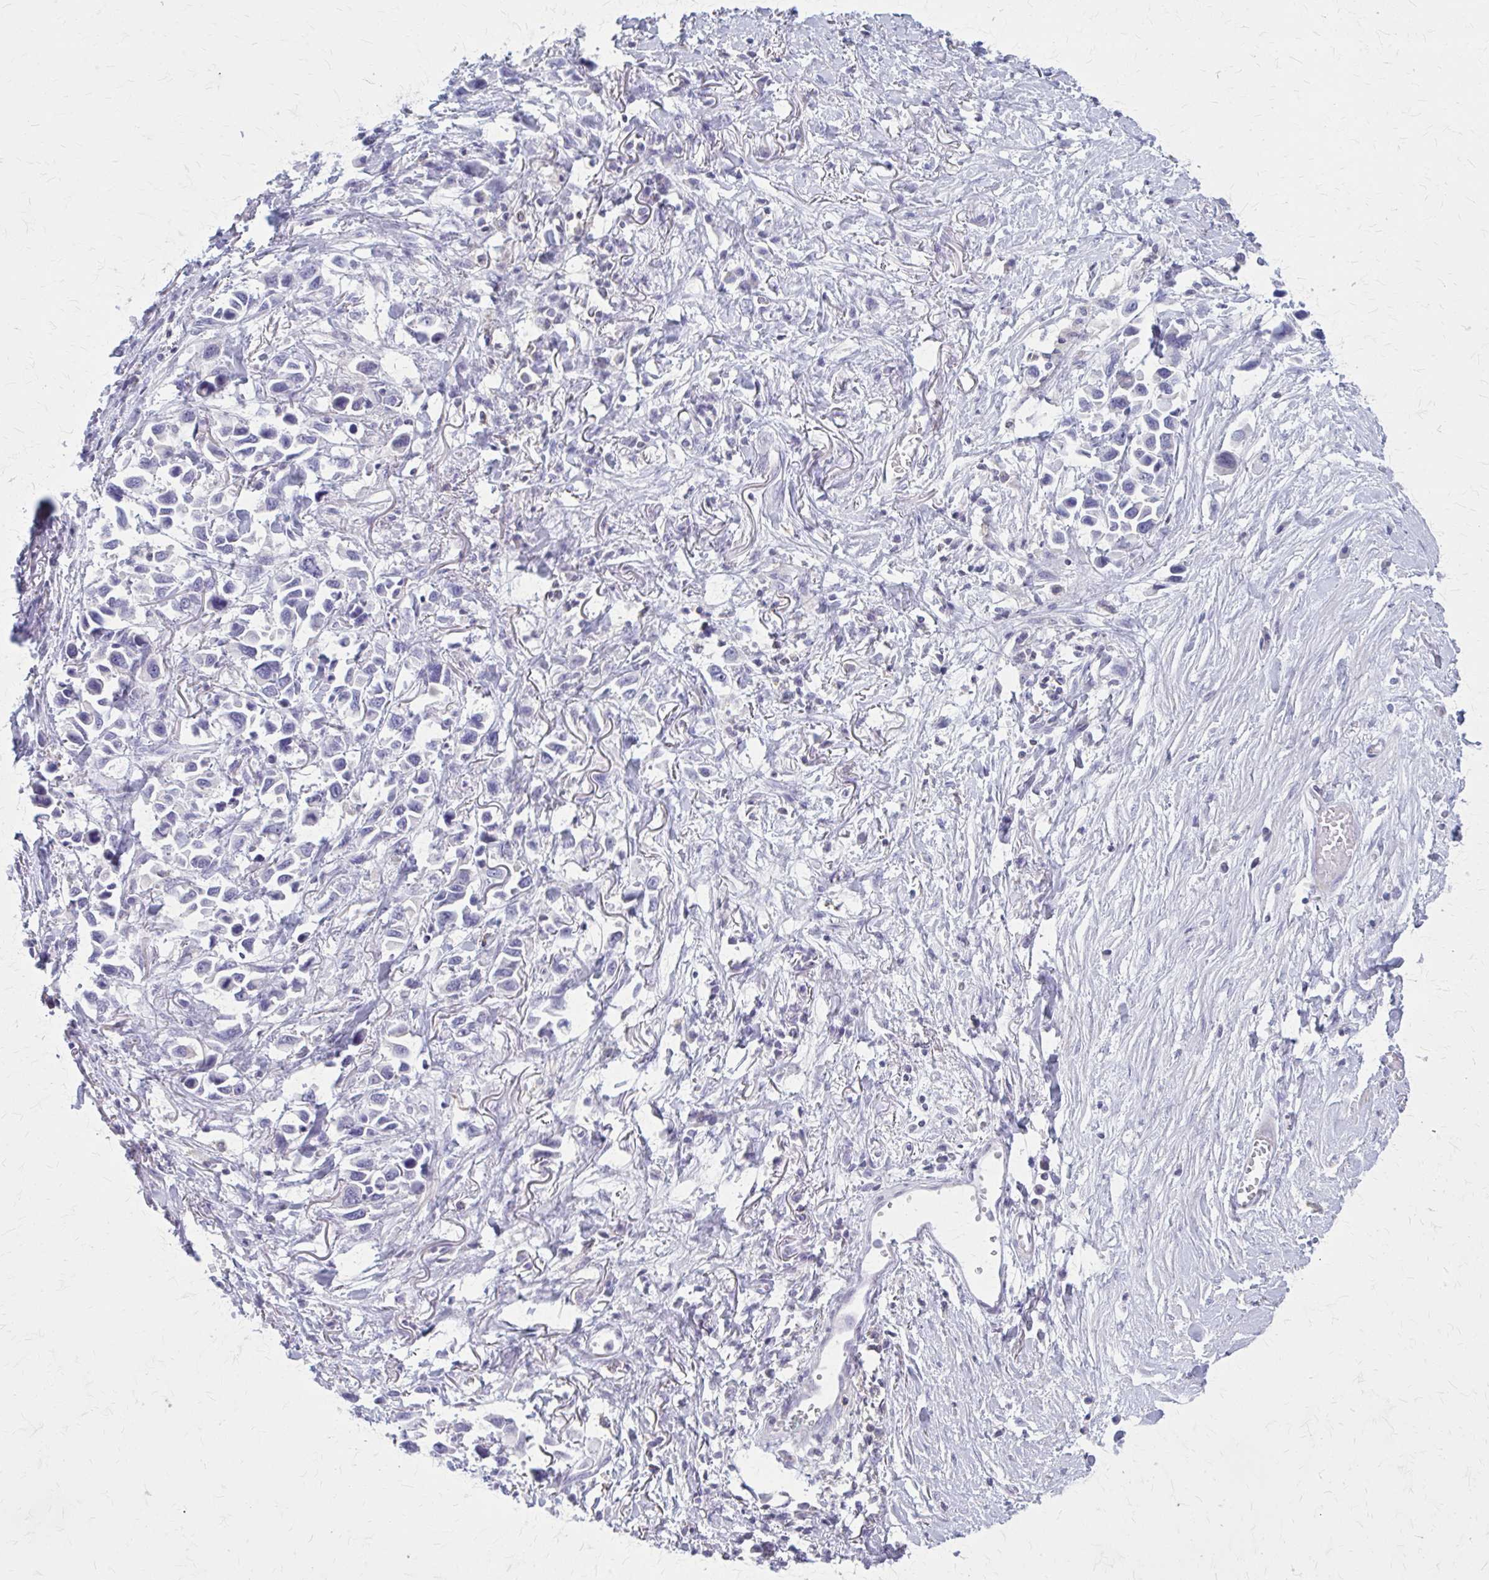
{"staining": {"intensity": "negative", "quantity": "none", "location": "none"}, "tissue": "stomach cancer", "cell_type": "Tumor cells", "image_type": "cancer", "snomed": [{"axis": "morphology", "description": "Adenocarcinoma, NOS"}, {"axis": "topography", "description": "Stomach"}], "caption": "The micrograph exhibits no staining of tumor cells in adenocarcinoma (stomach). The staining was performed using DAB to visualize the protein expression in brown, while the nuclei were stained in blue with hematoxylin (Magnification: 20x).", "gene": "PITPNM1", "patient": {"sex": "female", "age": 81}}